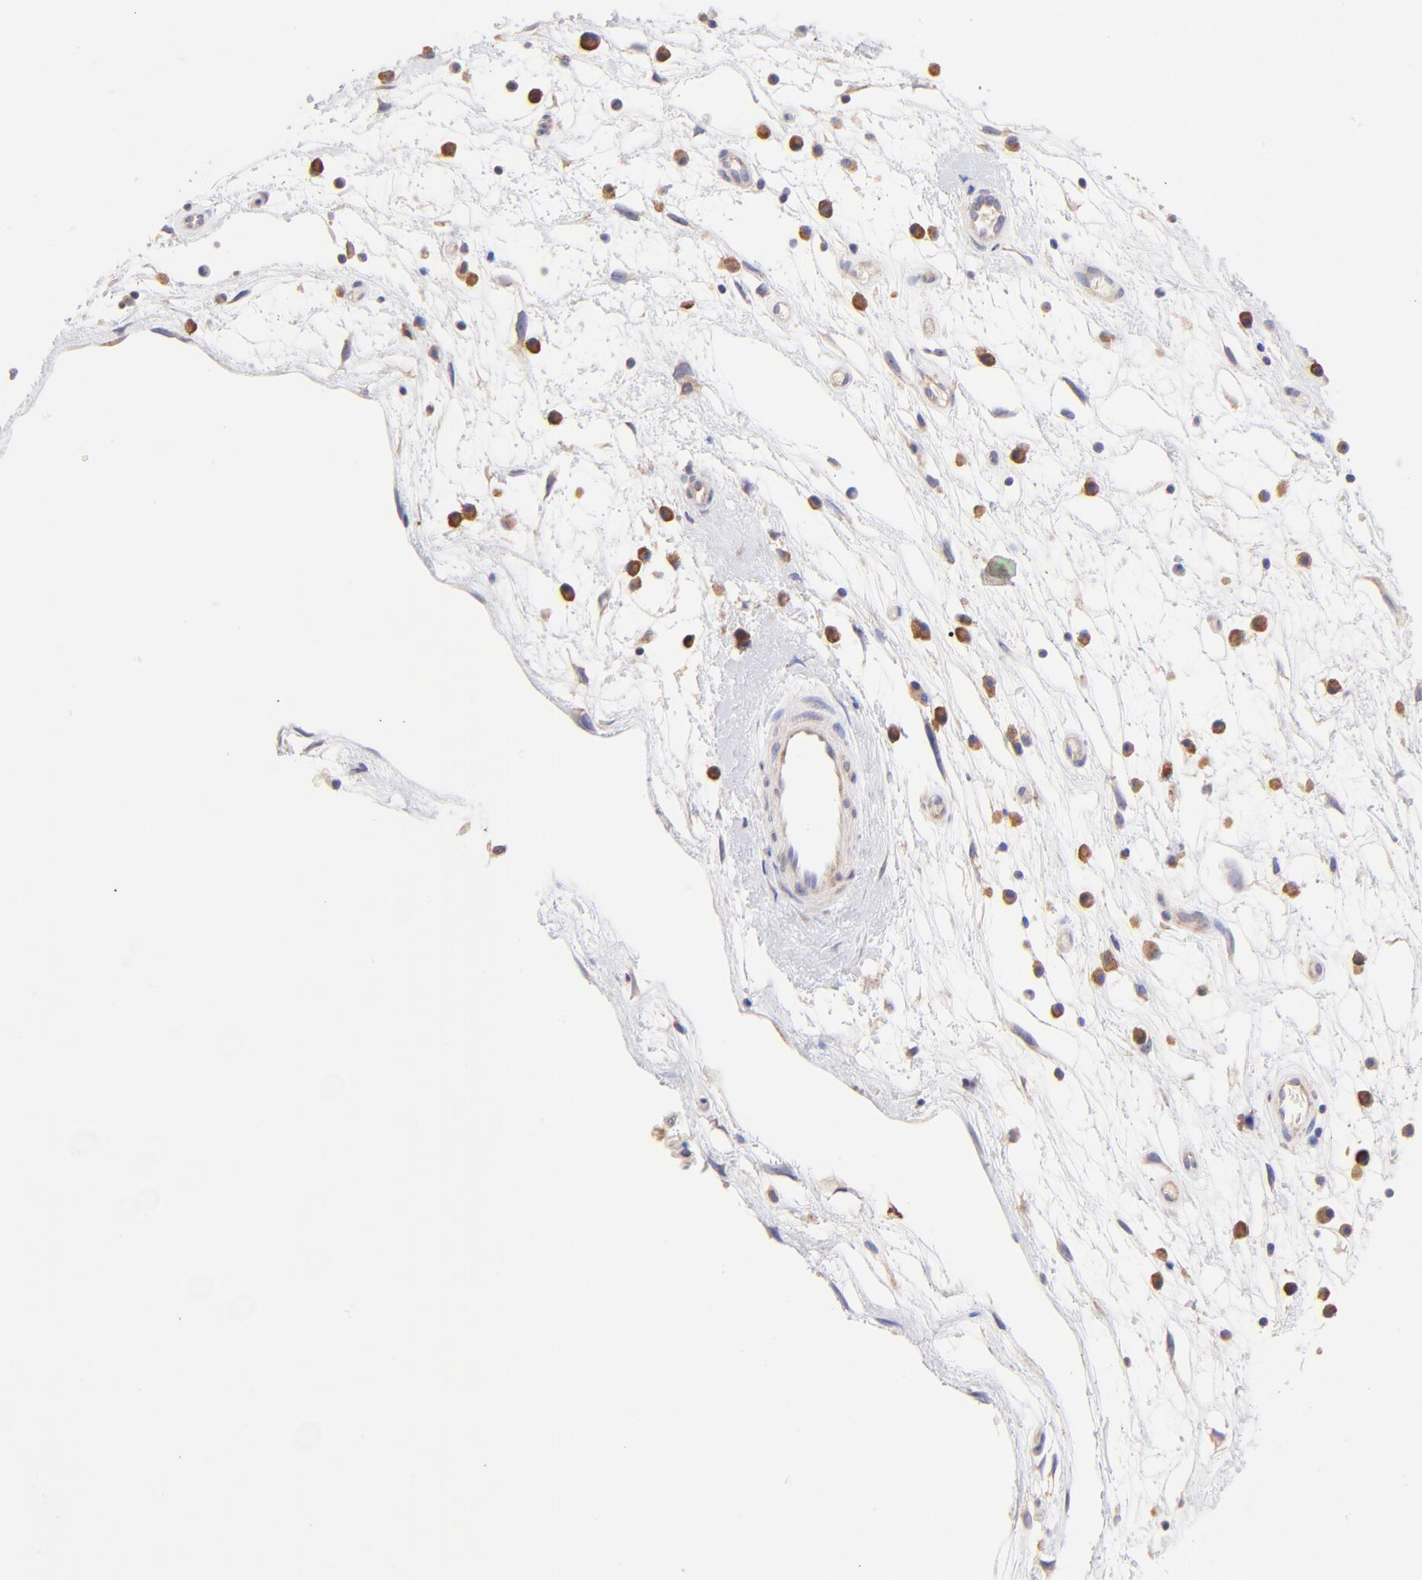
{"staining": {"intensity": "moderate", "quantity": "25%-75%", "location": "cytoplasmic/membranous"}, "tissue": "nasopharynx", "cell_type": "Respiratory epithelial cells", "image_type": "normal", "snomed": [{"axis": "morphology", "description": "Normal tissue, NOS"}, {"axis": "topography", "description": "Nasopharynx"}], "caption": "Immunohistochemistry (IHC) of normal nasopharynx exhibits medium levels of moderate cytoplasmic/membranous expression in approximately 25%-75% of respiratory epithelial cells. The staining was performed using DAB to visualize the protein expression in brown, while the nuclei were stained in blue with hematoxylin (Magnification: 20x).", "gene": "RPL11", "patient": {"sex": "male", "age": 13}}